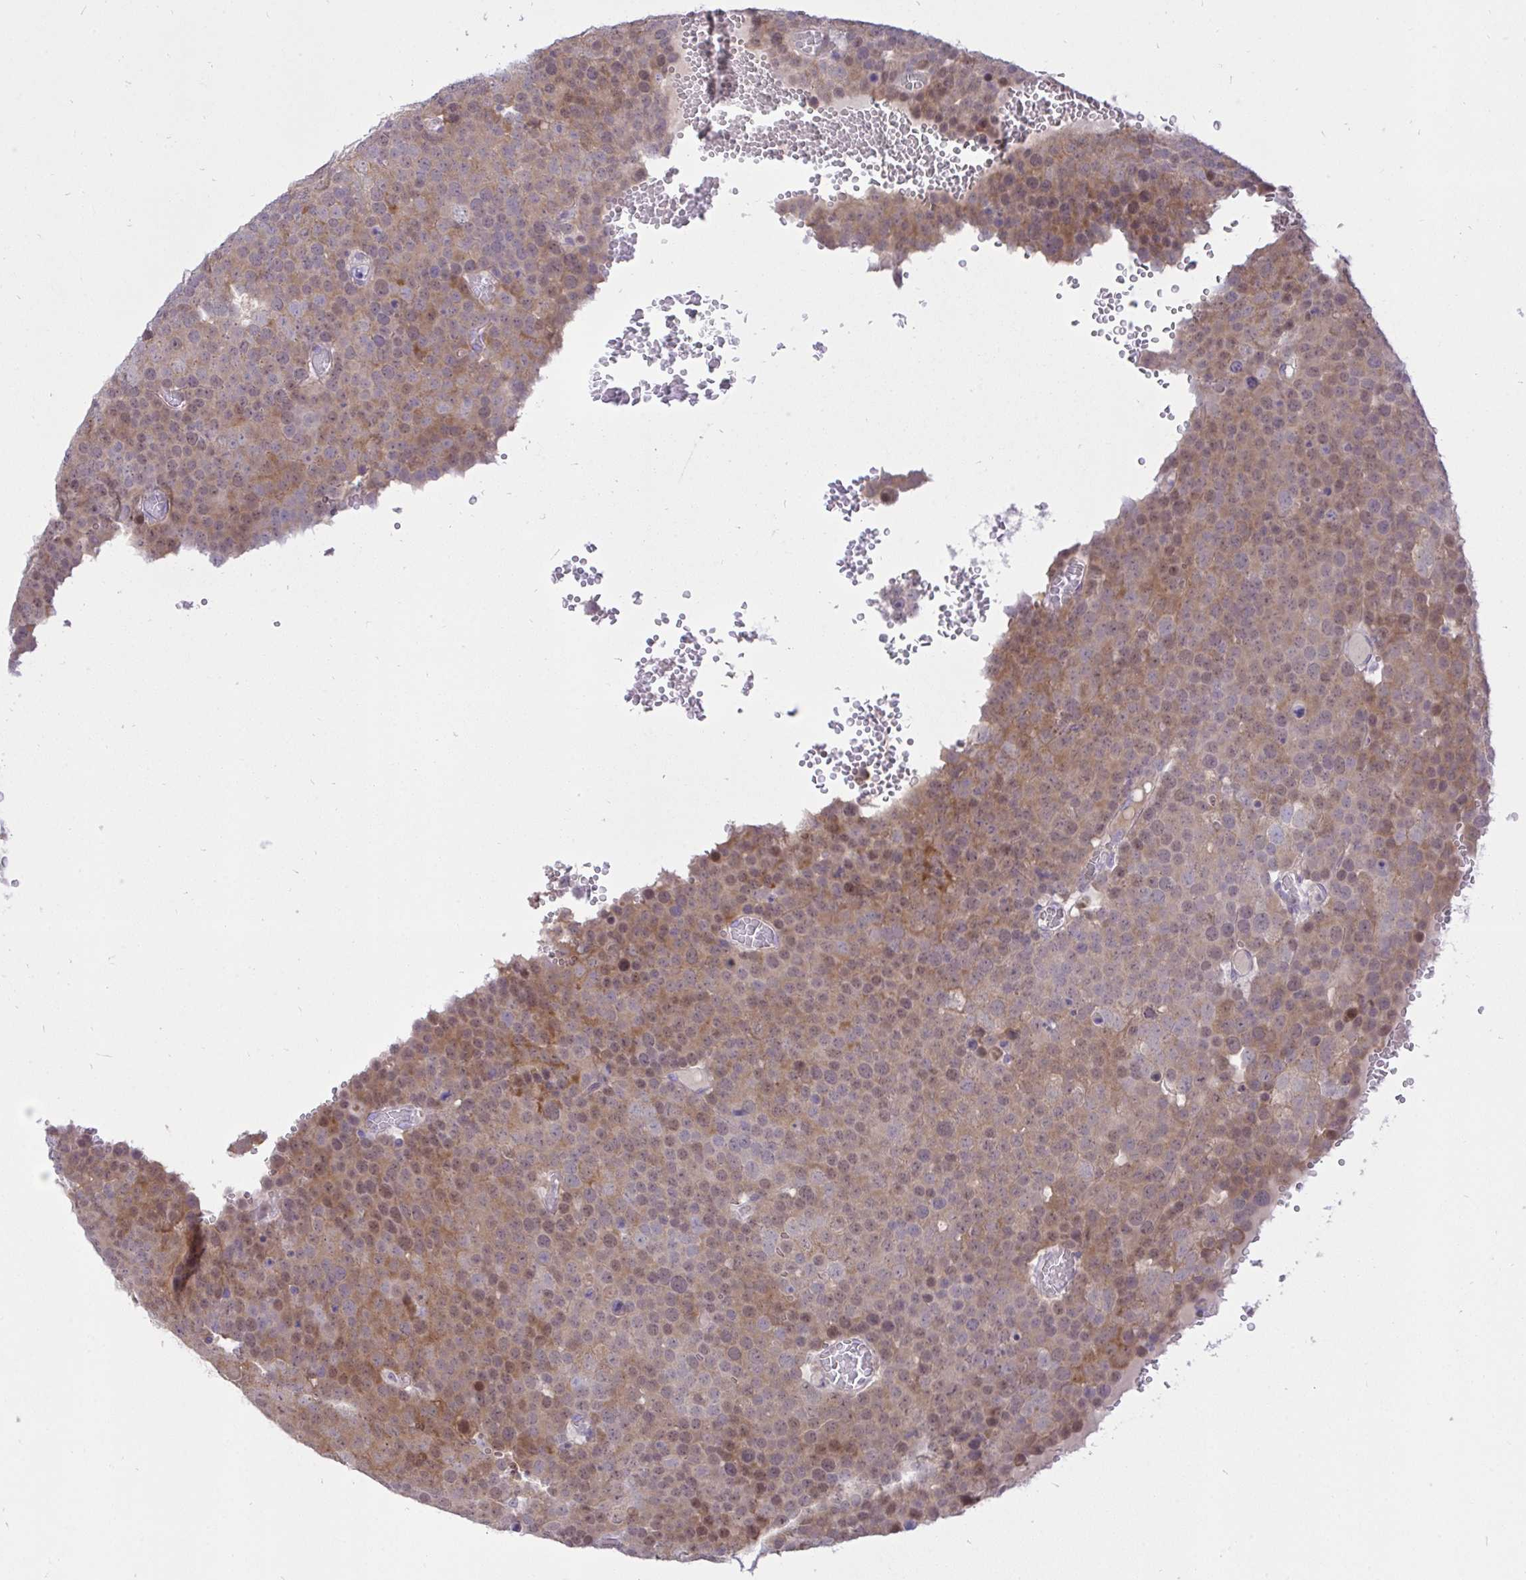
{"staining": {"intensity": "moderate", "quantity": ">75%", "location": "cytoplasmic/membranous,nuclear"}, "tissue": "testis cancer", "cell_type": "Tumor cells", "image_type": "cancer", "snomed": [{"axis": "morphology", "description": "Seminoma, NOS"}, {"axis": "topography", "description": "Testis"}], "caption": "IHC image of neoplastic tissue: seminoma (testis) stained using immunohistochemistry (IHC) demonstrates medium levels of moderate protein expression localized specifically in the cytoplasmic/membranous and nuclear of tumor cells, appearing as a cytoplasmic/membranous and nuclear brown color.", "gene": "EPOP", "patient": {"sex": "male", "age": 71}}